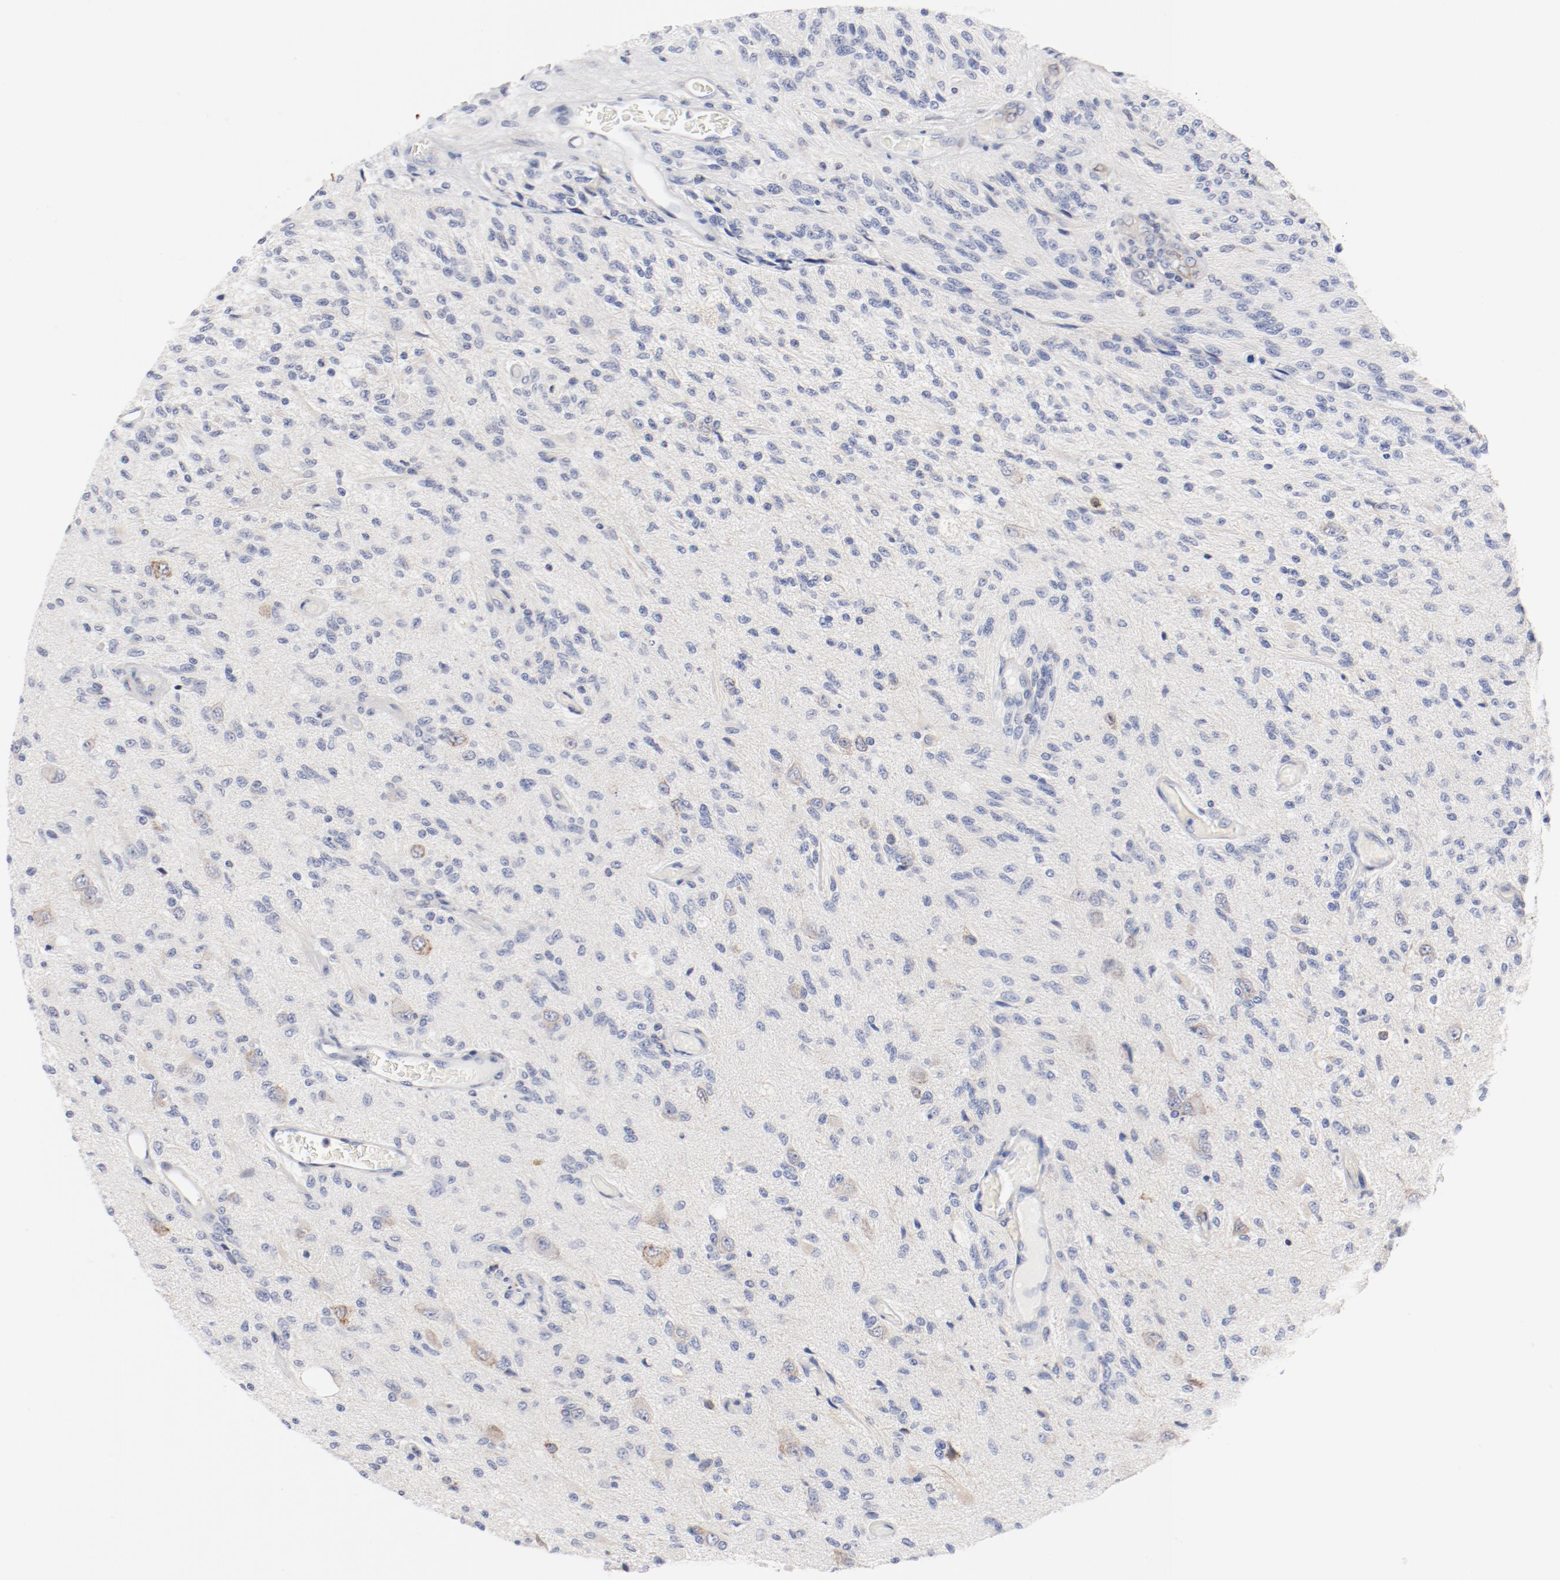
{"staining": {"intensity": "negative", "quantity": "none", "location": "none"}, "tissue": "glioma", "cell_type": "Tumor cells", "image_type": "cancer", "snomed": [{"axis": "morphology", "description": "Normal tissue, NOS"}, {"axis": "morphology", "description": "Glioma, malignant, High grade"}, {"axis": "topography", "description": "Cerebral cortex"}], "caption": "Human high-grade glioma (malignant) stained for a protein using immunohistochemistry reveals no expression in tumor cells.", "gene": "PDPK1", "patient": {"sex": "male", "age": 77}}